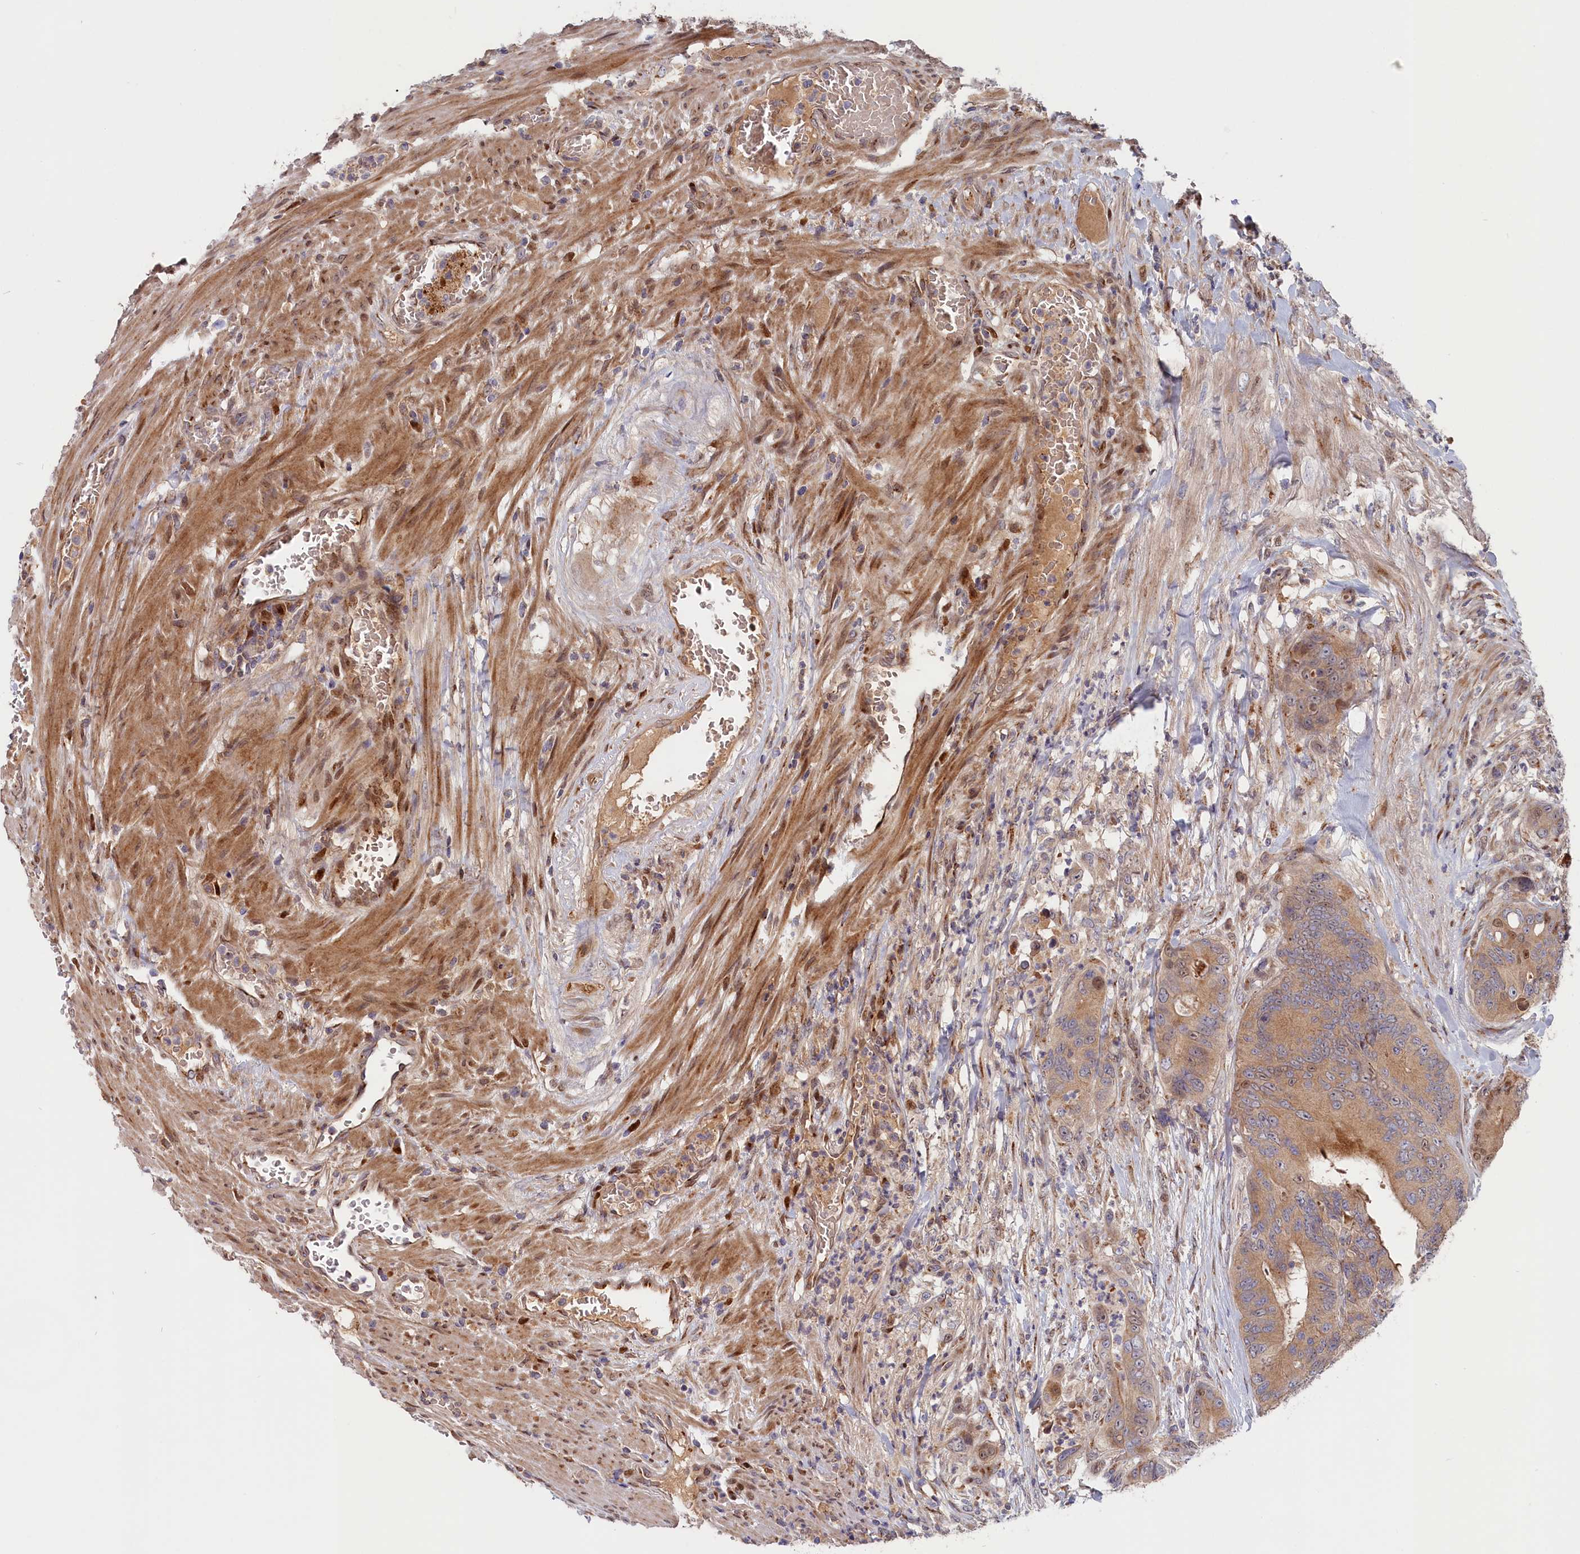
{"staining": {"intensity": "moderate", "quantity": ">75%", "location": "cytoplasmic/membranous,nuclear"}, "tissue": "colorectal cancer", "cell_type": "Tumor cells", "image_type": "cancer", "snomed": [{"axis": "morphology", "description": "Adenocarcinoma, NOS"}, {"axis": "topography", "description": "Colon"}], "caption": "Immunohistochemistry image of neoplastic tissue: colorectal adenocarcinoma stained using immunohistochemistry demonstrates medium levels of moderate protein expression localized specifically in the cytoplasmic/membranous and nuclear of tumor cells, appearing as a cytoplasmic/membranous and nuclear brown color.", "gene": "CHST12", "patient": {"sex": "male", "age": 84}}